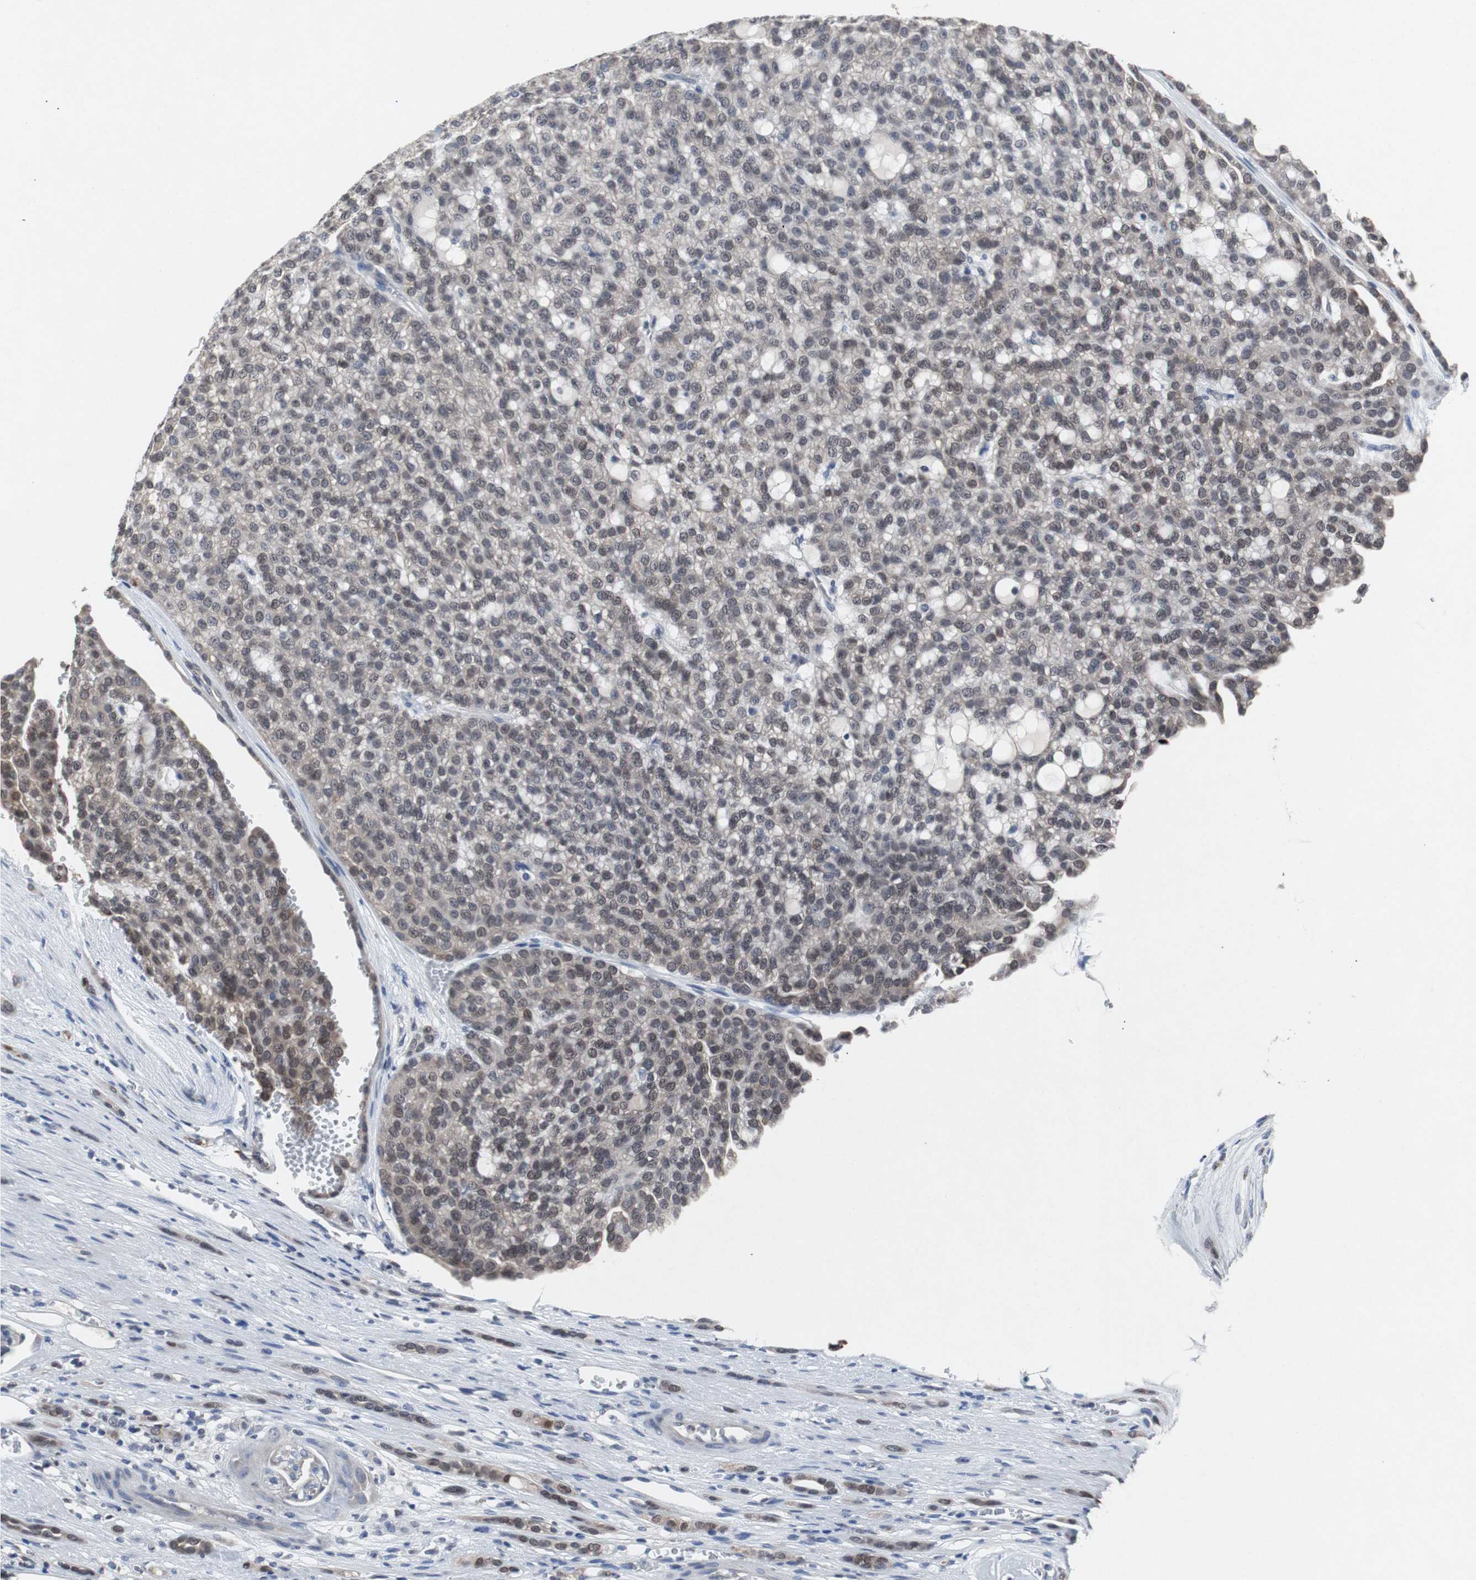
{"staining": {"intensity": "weak", "quantity": ">75%", "location": "nuclear"}, "tissue": "renal cancer", "cell_type": "Tumor cells", "image_type": "cancer", "snomed": [{"axis": "morphology", "description": "Adenocarcinoma, NOS"}, {"axis": "topography", "description": "Kidney"}], "caption": "Immunohistochemistry (IHC) micrograph of neoplastic tissue: human renal adenocarcinoma stained using IHC reveals low levels of weak protein expression localized specifically in the nuclear of tumor cells, appearing as a nuclear brown color.", "gene": "RBM47", "patient": {"sex": "male", "age": 63}}